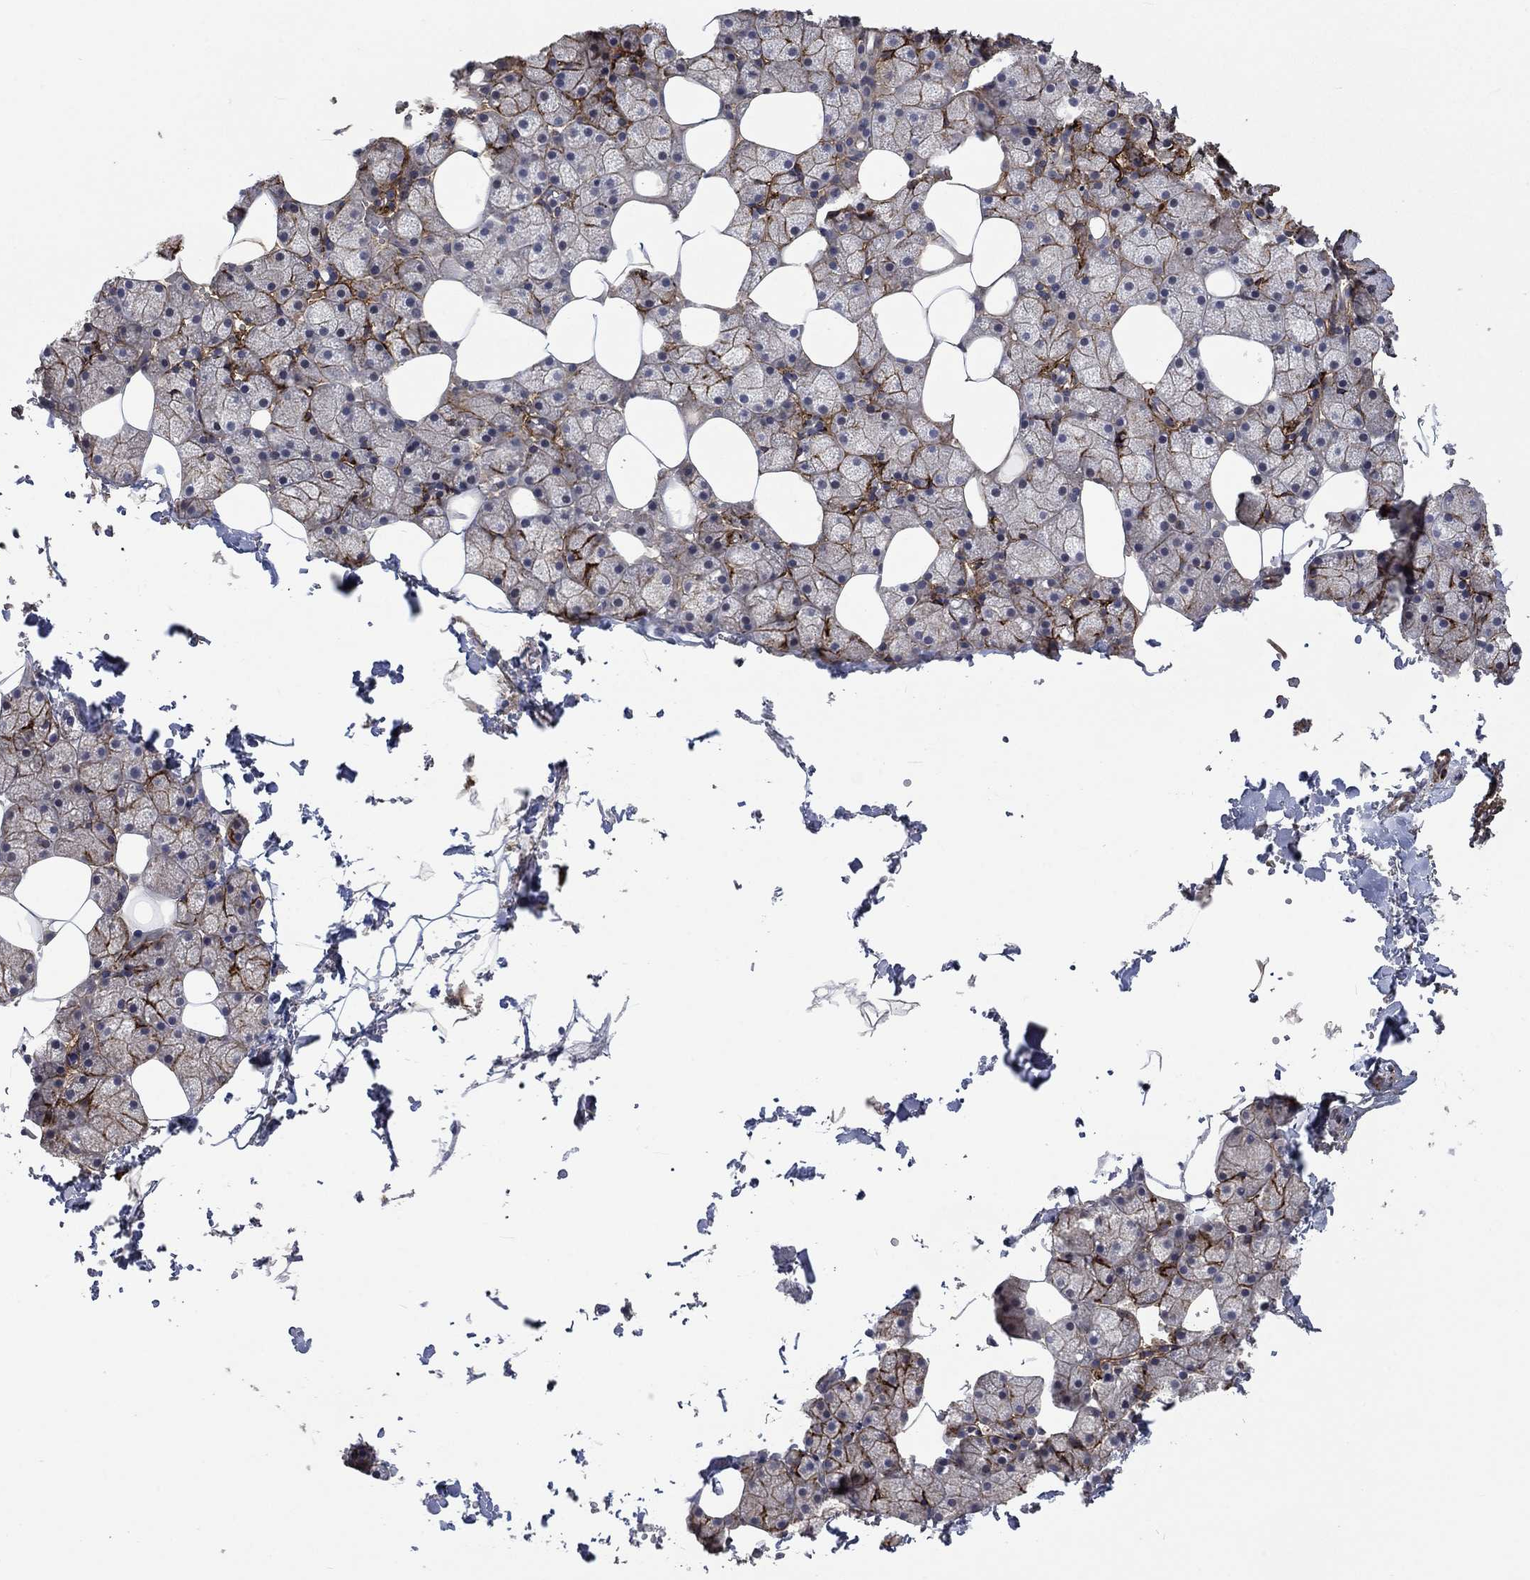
{"staining": {"intensity": "negative", "quantity": "none", "location": "none"}, "tissue": "salivary gland", "cell_type": "Glandular cells", "image_type": "normal", "snomed": [{"axis": "morphology", "description": "Normal tissue, NOS"}, {"axis": "topography", "description": "Salivary gland"}], "caption": "Normal salivary gland was stained to show a protein in brown. There is no significant expression in glandular cells. (DAB (3,3'-diaminobenzidine) immunohistochemistry visualized using brightfield microscopy, high magnification).", "gene": "VCAN", "patient": {"sex": "male", "age": 38}}